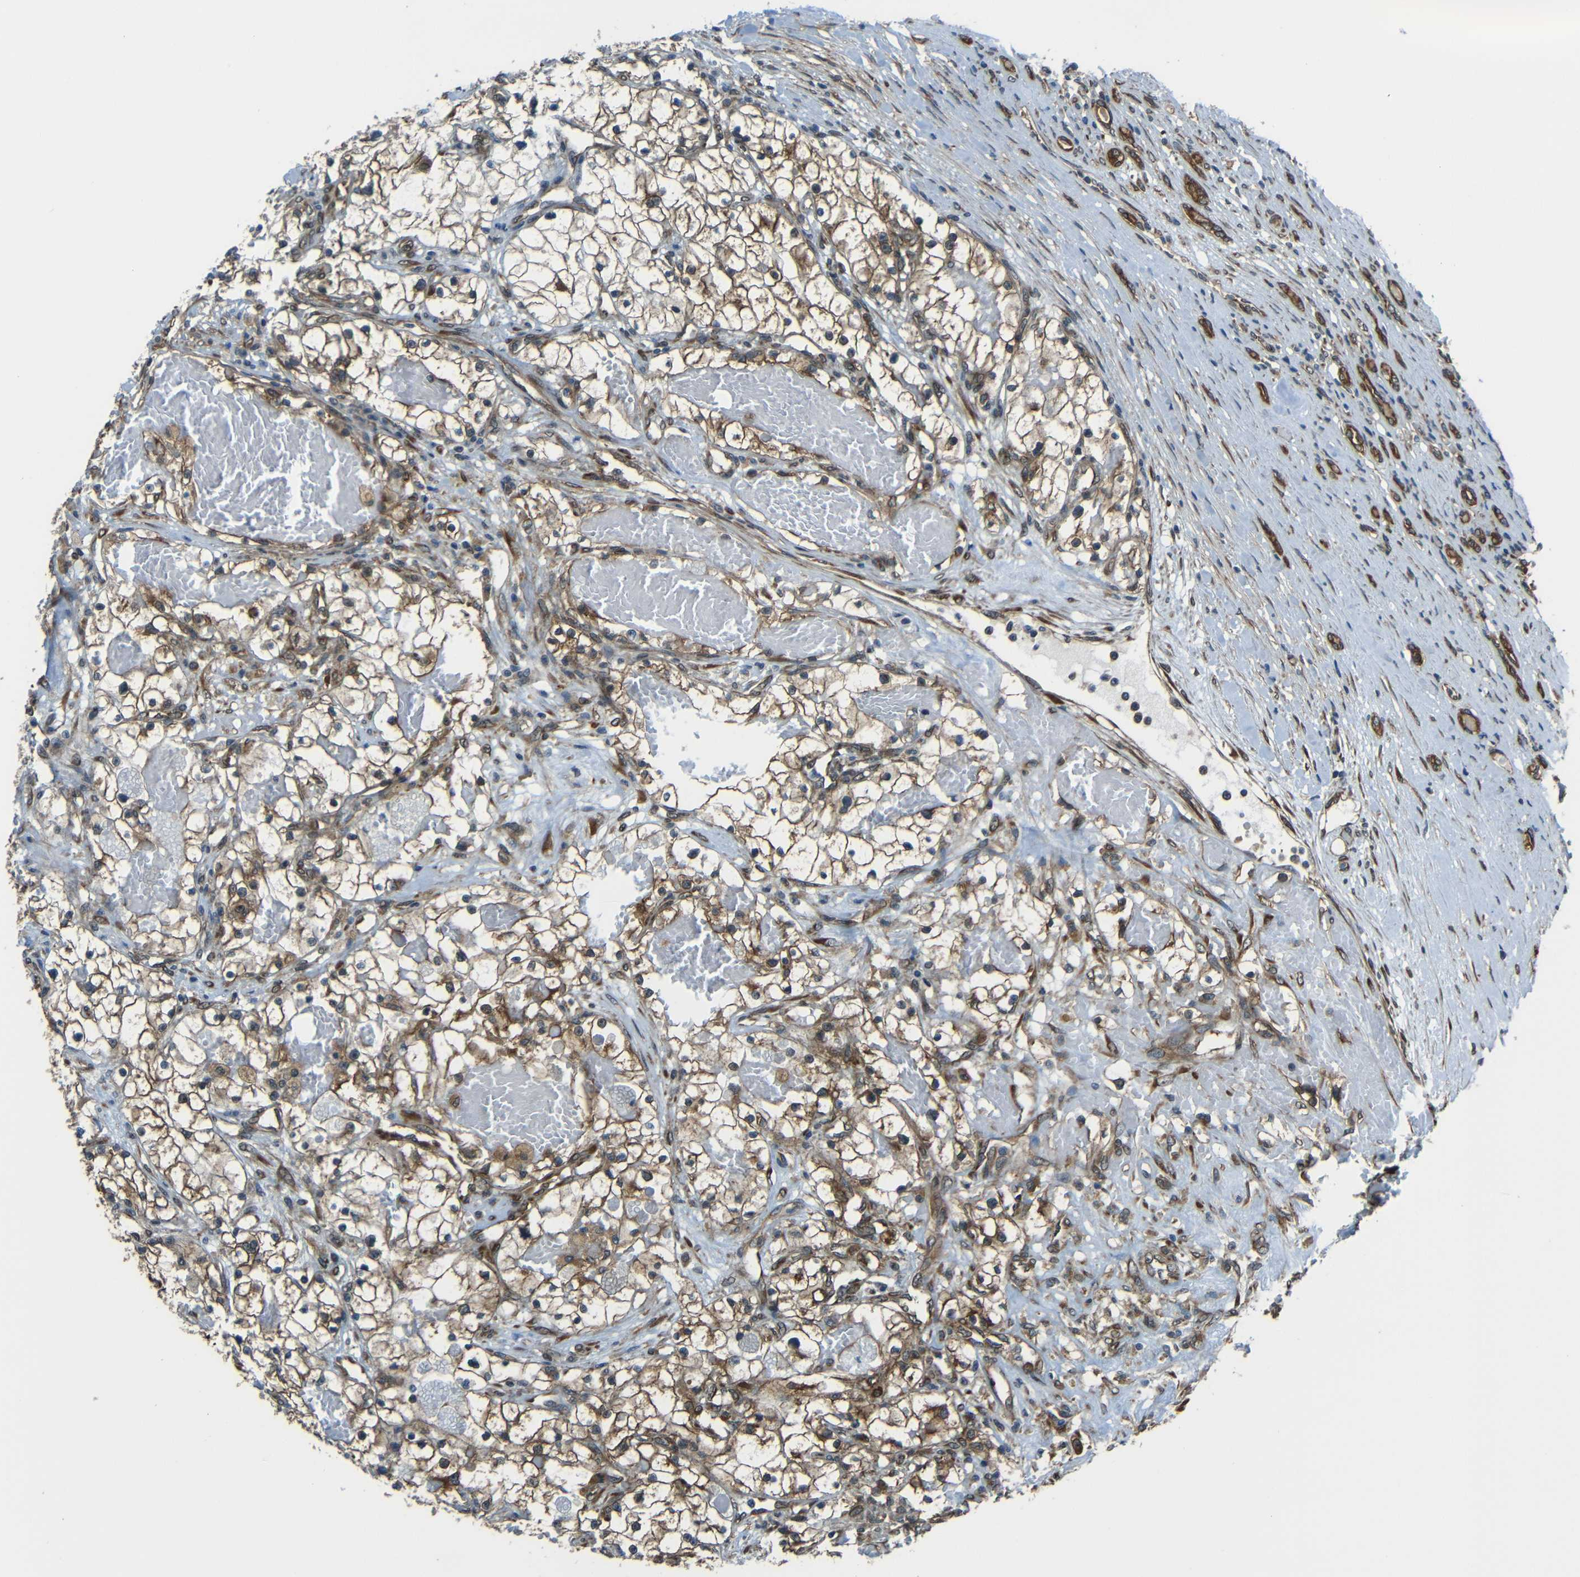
{"staining": {"intensity": "moderate", "quantity": "25%-75%", "location": "cytoplasmic/membranous"}, "tissue": "renal cancer", "cell_type": "Tumor cells", "image_type": "cancer", "snomed": [{"axis": "morphology", "description": "Adenocarcinoma, NOS"}, {"axis": "topography", "description": "Kidney"}], "caption": "The histopathology image displays staining of renal cancer (adenocarcinoma), revealing moderate cytoplasmic/membranous protein staining (brown color) within tumor cells.", "gene": "VAPB", "patient": {"sex": "male", "age": 68}}